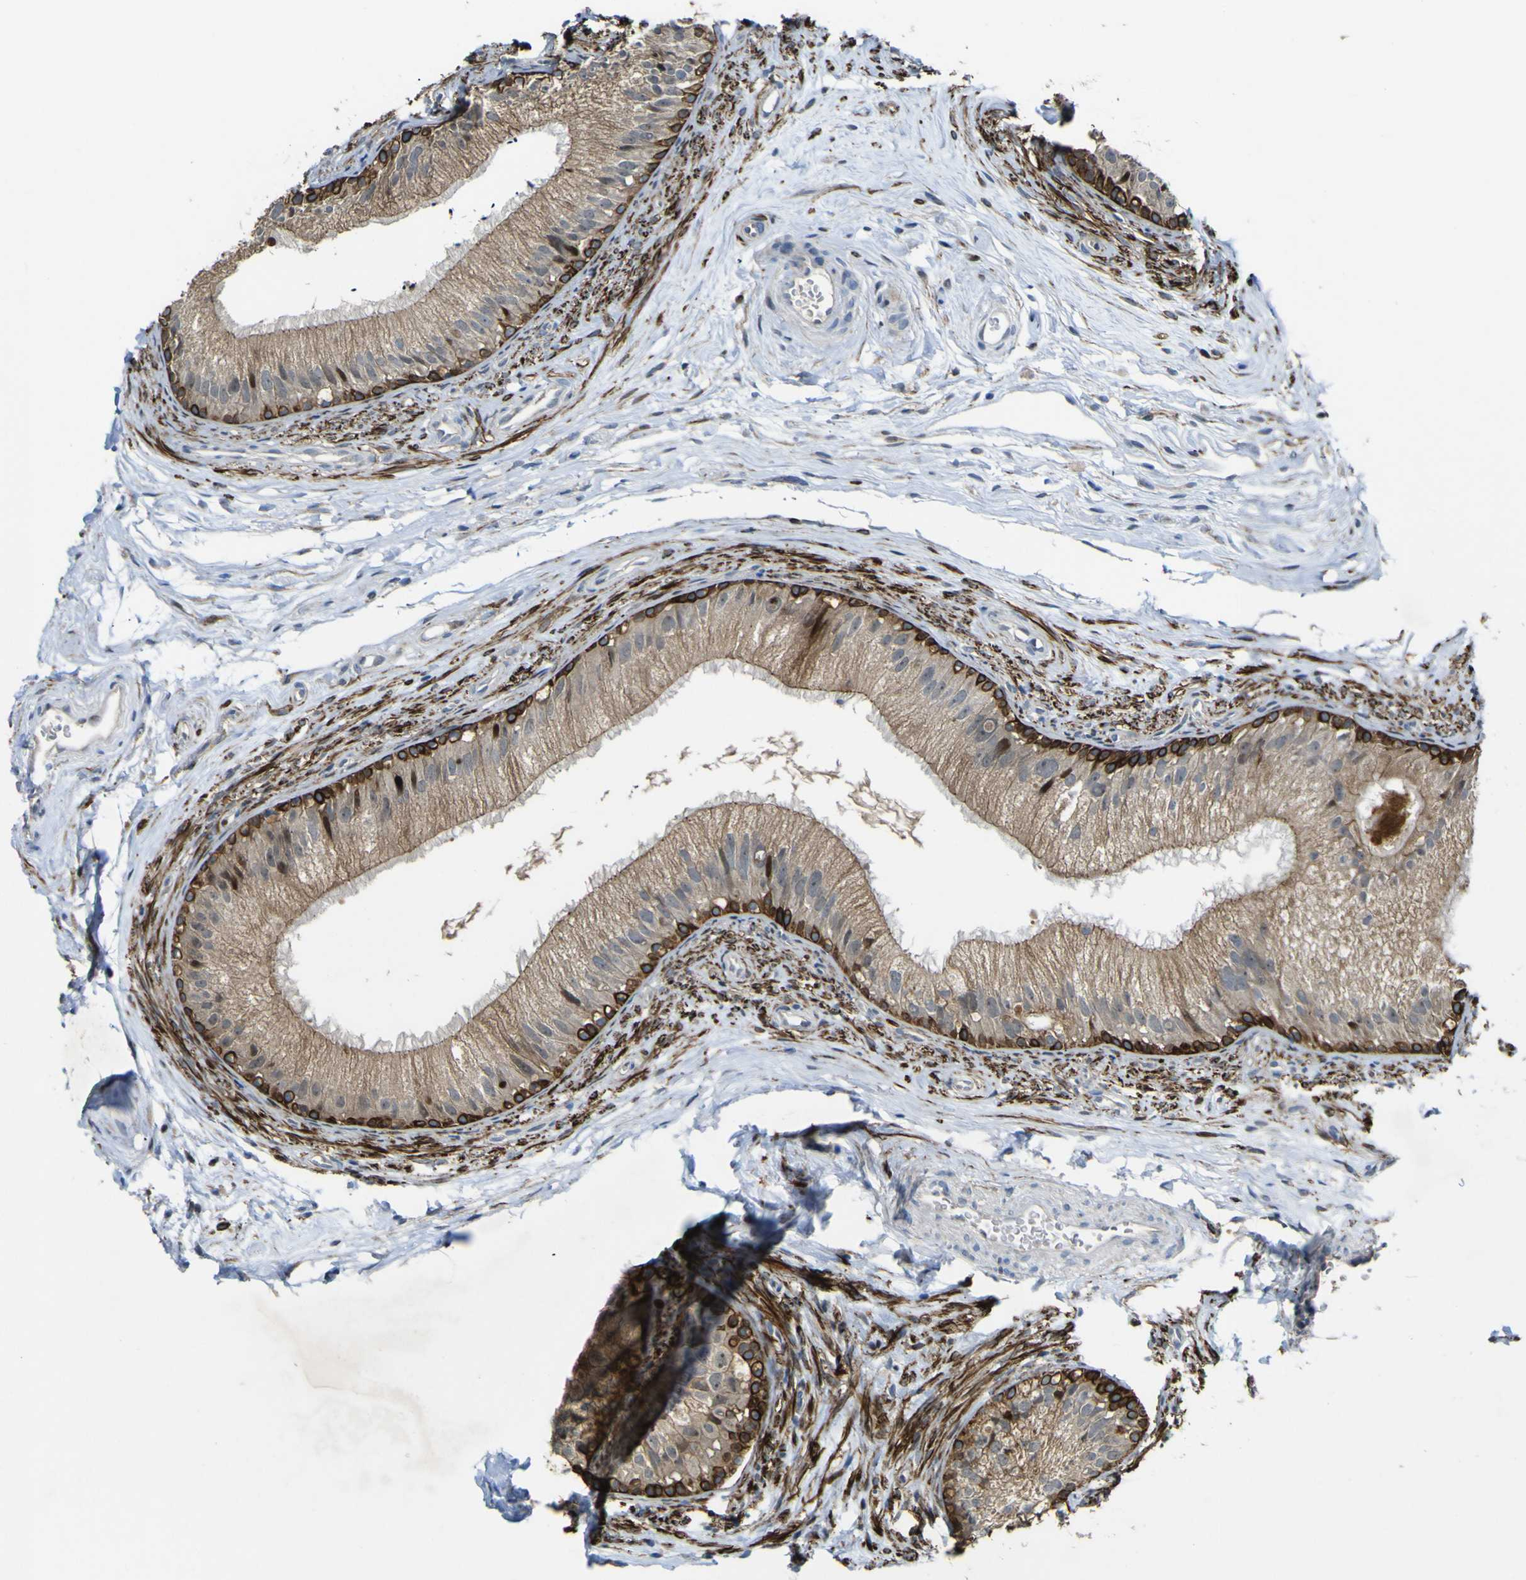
{"staining": {"intensity": "strong", "quantity": "25%-75%", "location": "cytoplasmic/membranous"}, "tissue": "epididymis", "cell_type": "Glandular cells", "image_type": "normal", "snomed": [{"axis": "morphology", "description": "Normal tissue, NOS"}, {"axis": "topography", "description": "Epididymis"}], "caption": "Immunohistochemical staining of unremarkable epididymis demonstrates high levels of strong cytoplasmic/membranous positivity in approximately 25%-75% of glandular cells.", "gene": "LBHD1", "patient": {"sex": "male", "age": 56}}